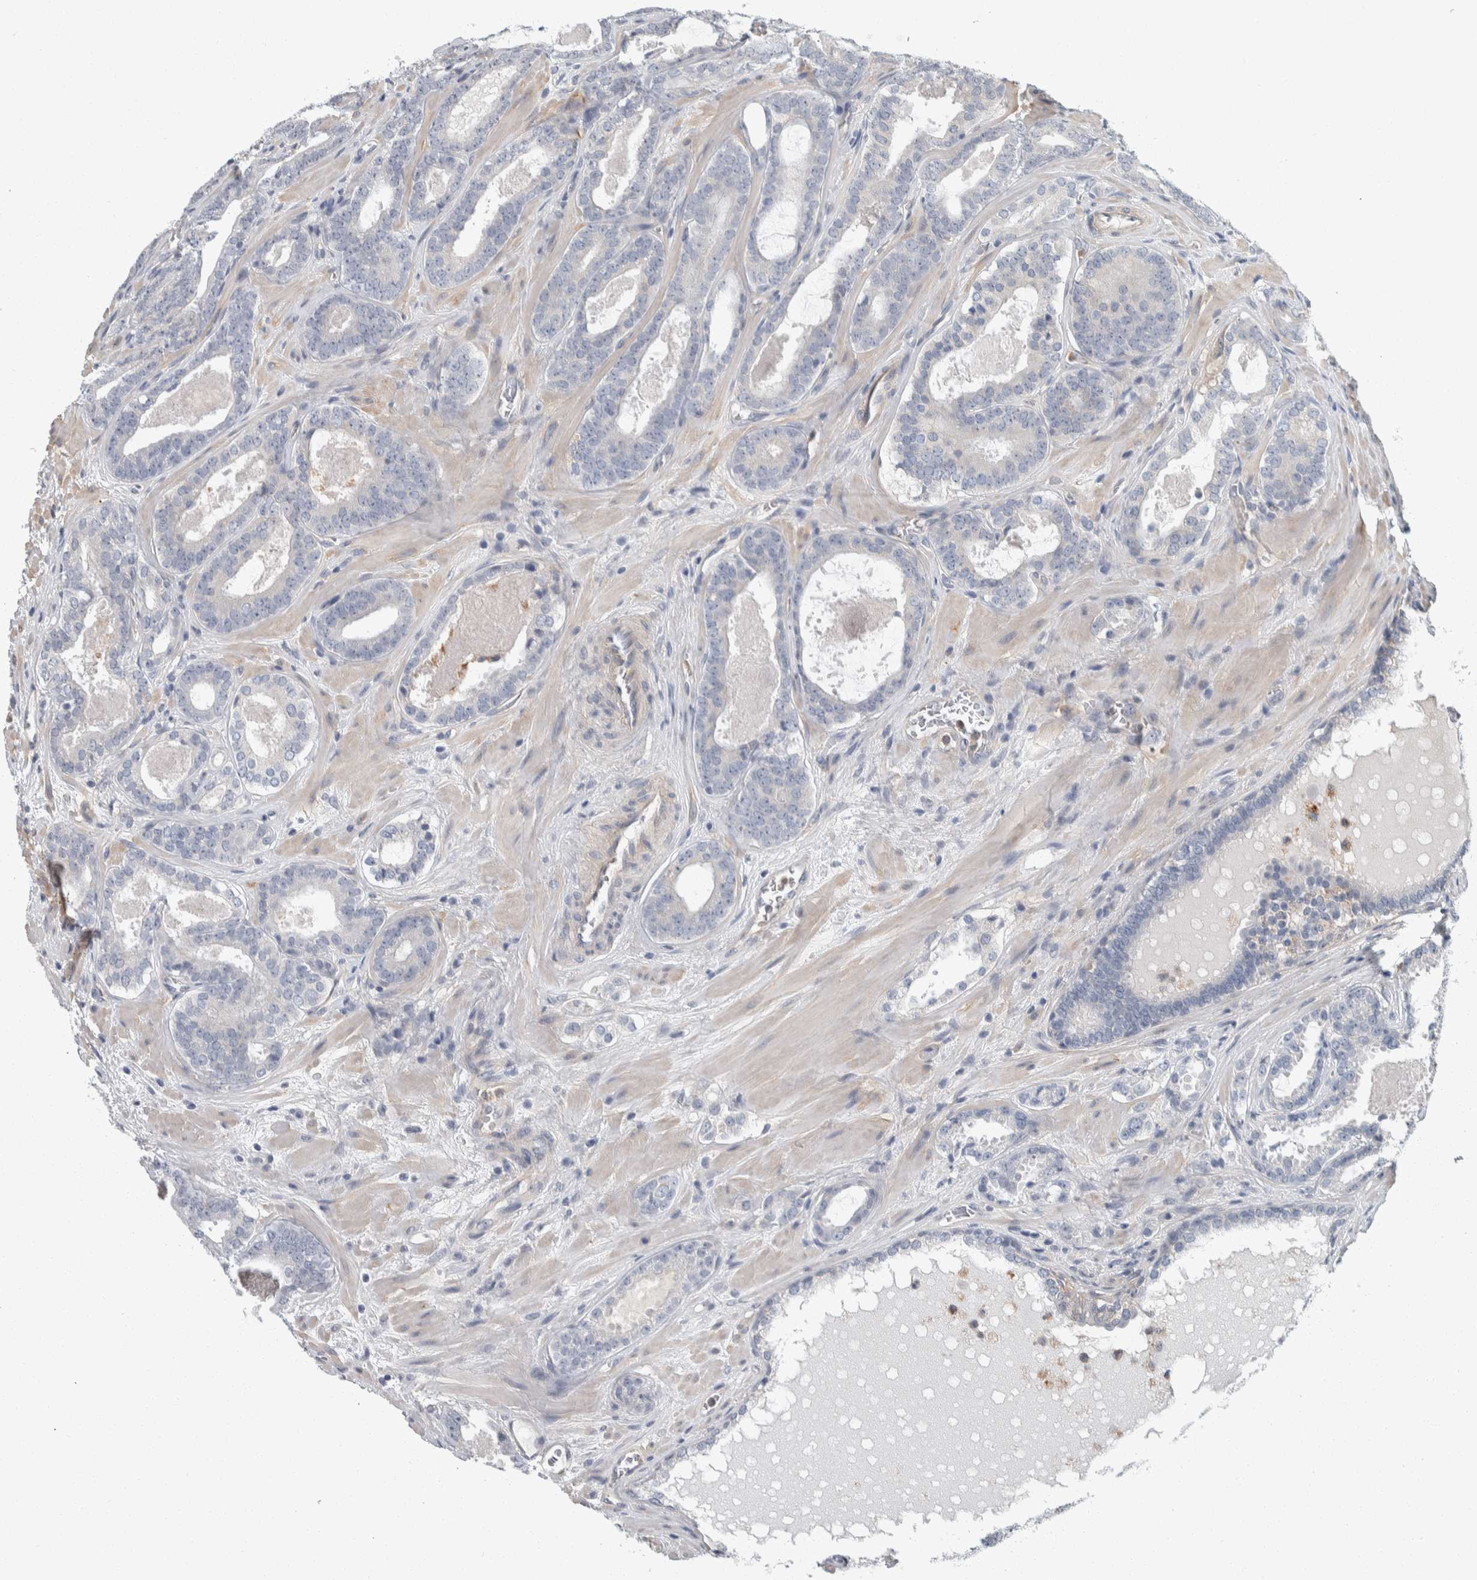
{"staining": {"intensity": "negative", "quantity": "none", "location": "none"}, "tissue": "prostate cancer", "cell_type": "Tumor cells", "image_type": "cancer", "snomed": [{"axis": "morphology", "description": "Adenocarcinoma, High grade"}, {"axis": "topography", "description": "Prostate"}], "caption": "IHC micrograph of neoplastic tissue: prostate cancer (adenocarcinoma (high-grade)) stained with DAB (3,3'-diaminobenzidine) exhibits no significant protein expression in tumor cells. Brightfield microscopy of immunohistochemistry stained with DAB (brown) and hematoxylin (blue), captured at high magnification.", "gene": "KCNJ3", "patient": {"sex": "male", "age": 60}}